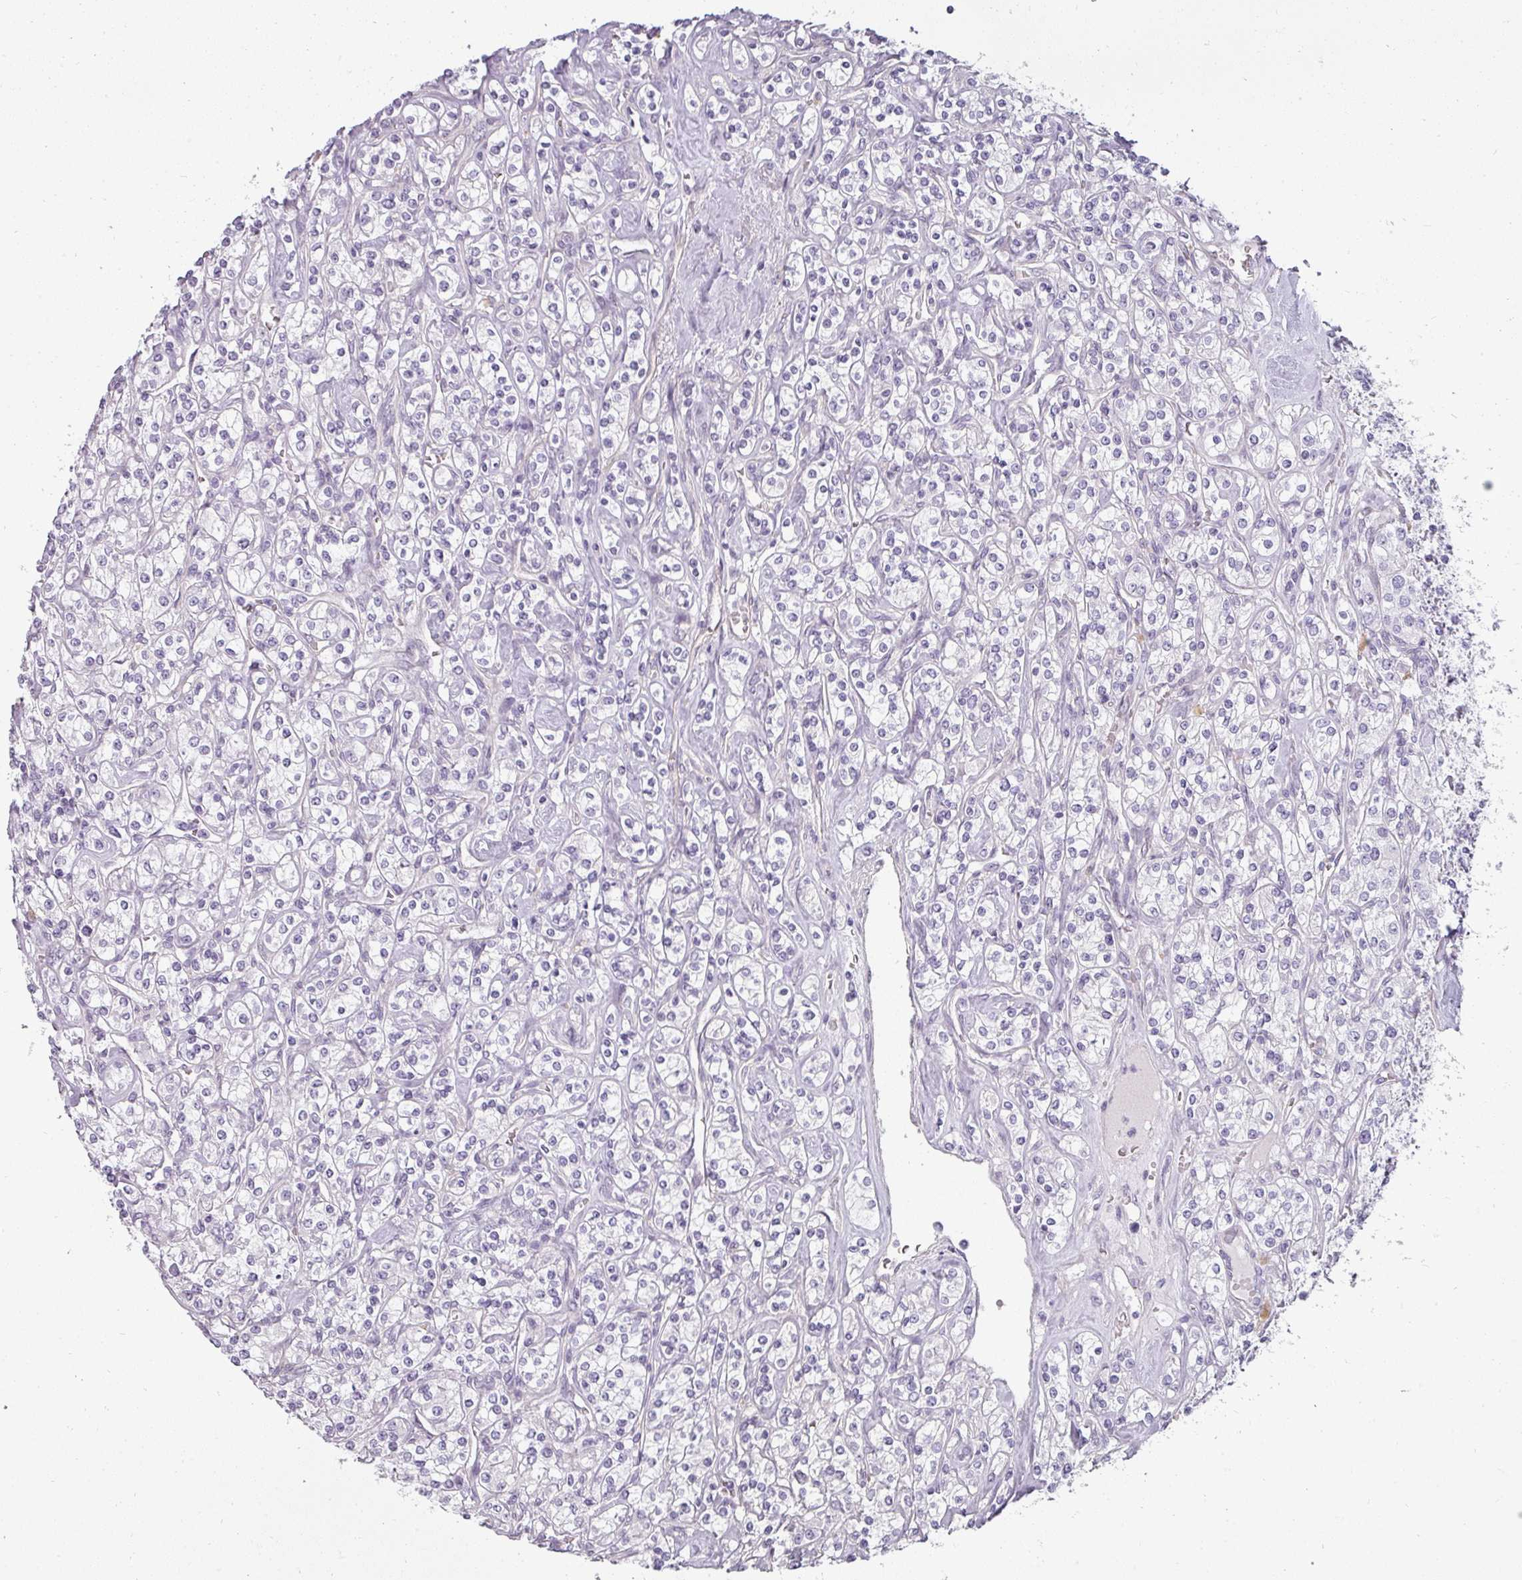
{"staining": {"intensity": "negative", "quantity": "none", "location": "none"}, "tissue": "renal cancer", "cell_type": "Tumor cells", "image_type": "cancer", "snomed": [{"axis": "morphology", "description": "Adenocarcinoma, NOS"}, {"axis": "topography", "description": "Kidney"}], "caption": "The micrograph exhibits no staining of tumor cells in renal cancer.", "gene": "ASB1", "patient": {"sex": "male", "age": 77}}